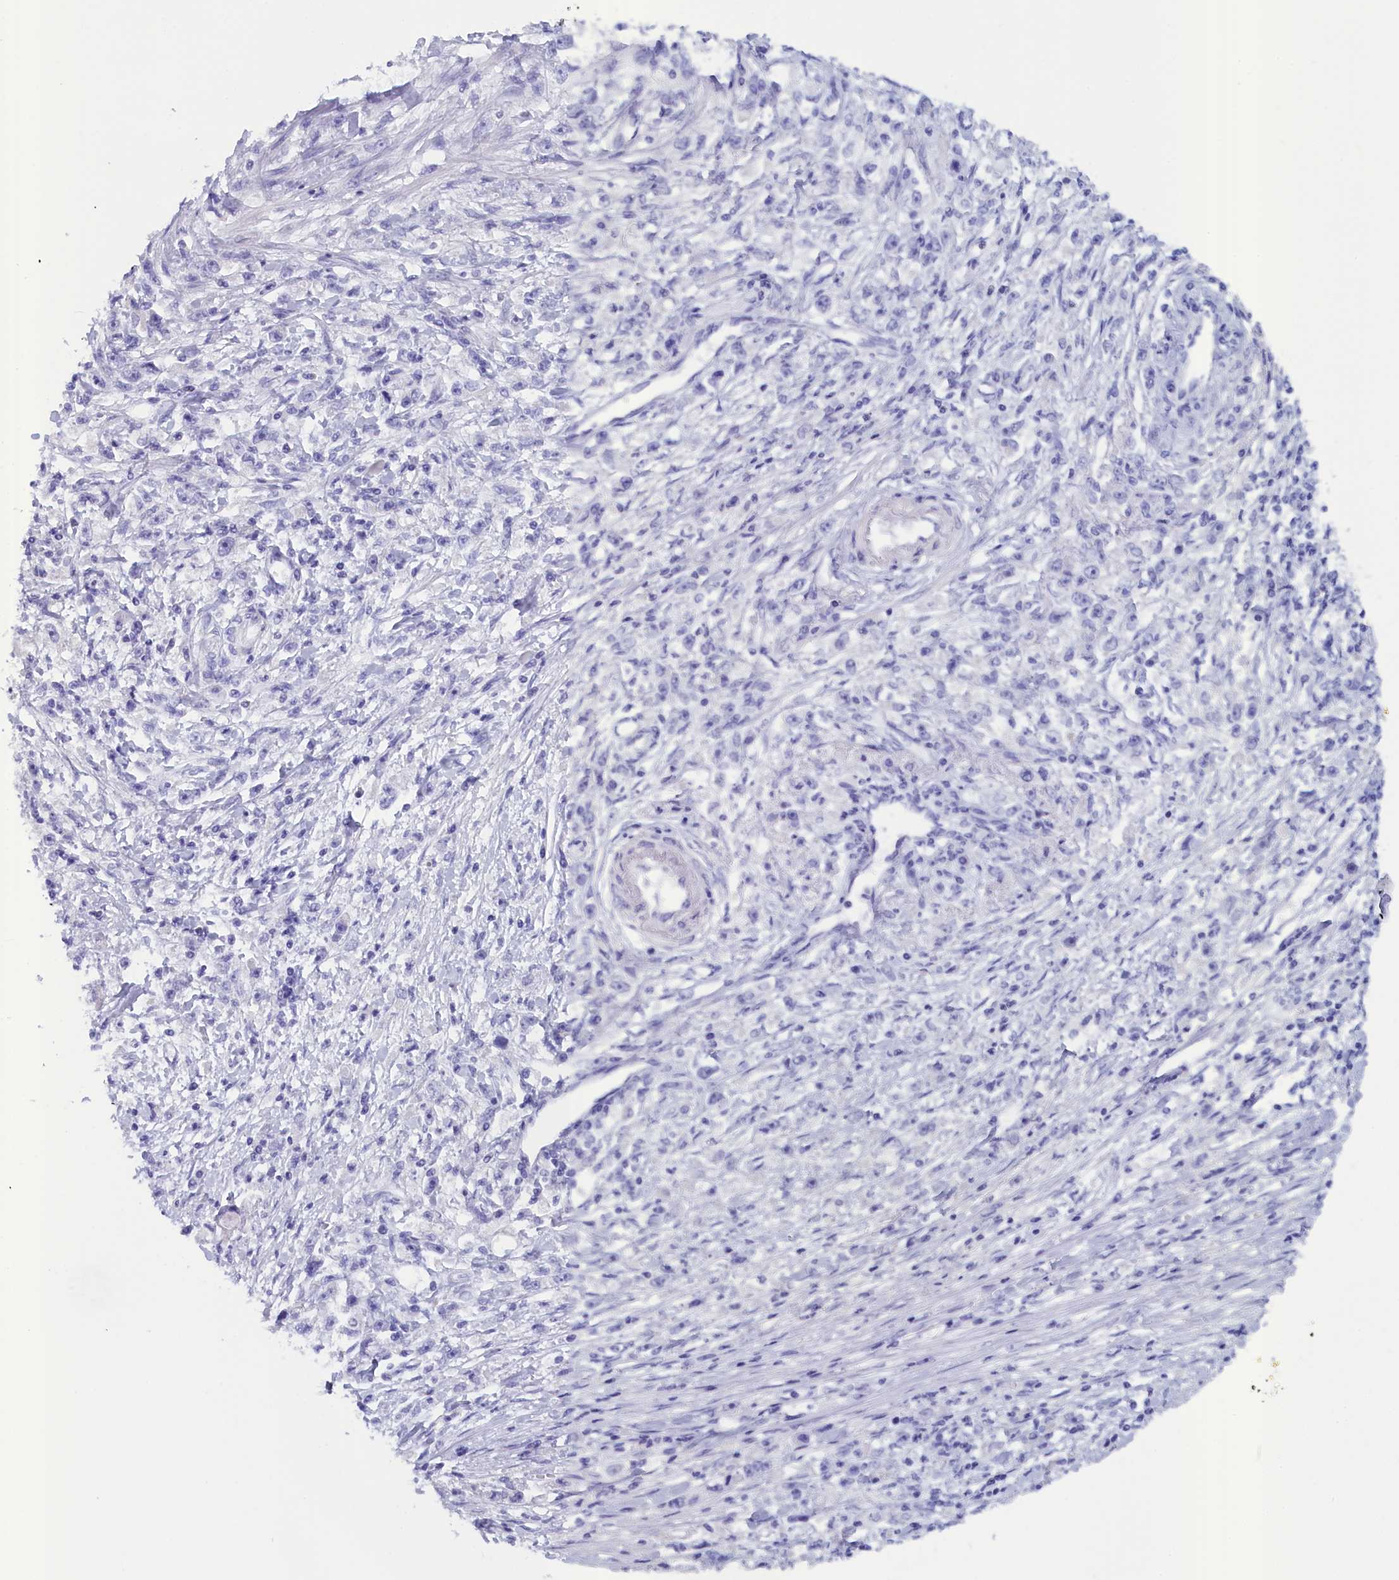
{"staining": {"intensity": "negative", "quantity": "none", "location": "none"}, "tissue": "stomach cancer", "cell_type": "Tumor cells", "image_type": "cancer", "snomed": [{"axis": "morphology", "description": "Adenocarcinoma, NOS"}, {"axis": "topography", "description": "Stomach"}], "caption": "There is no significant staining in tumor cells of stomach cancer.", "gene": "ANKRD2", "patient": {"sex": "female", "age": 59}}